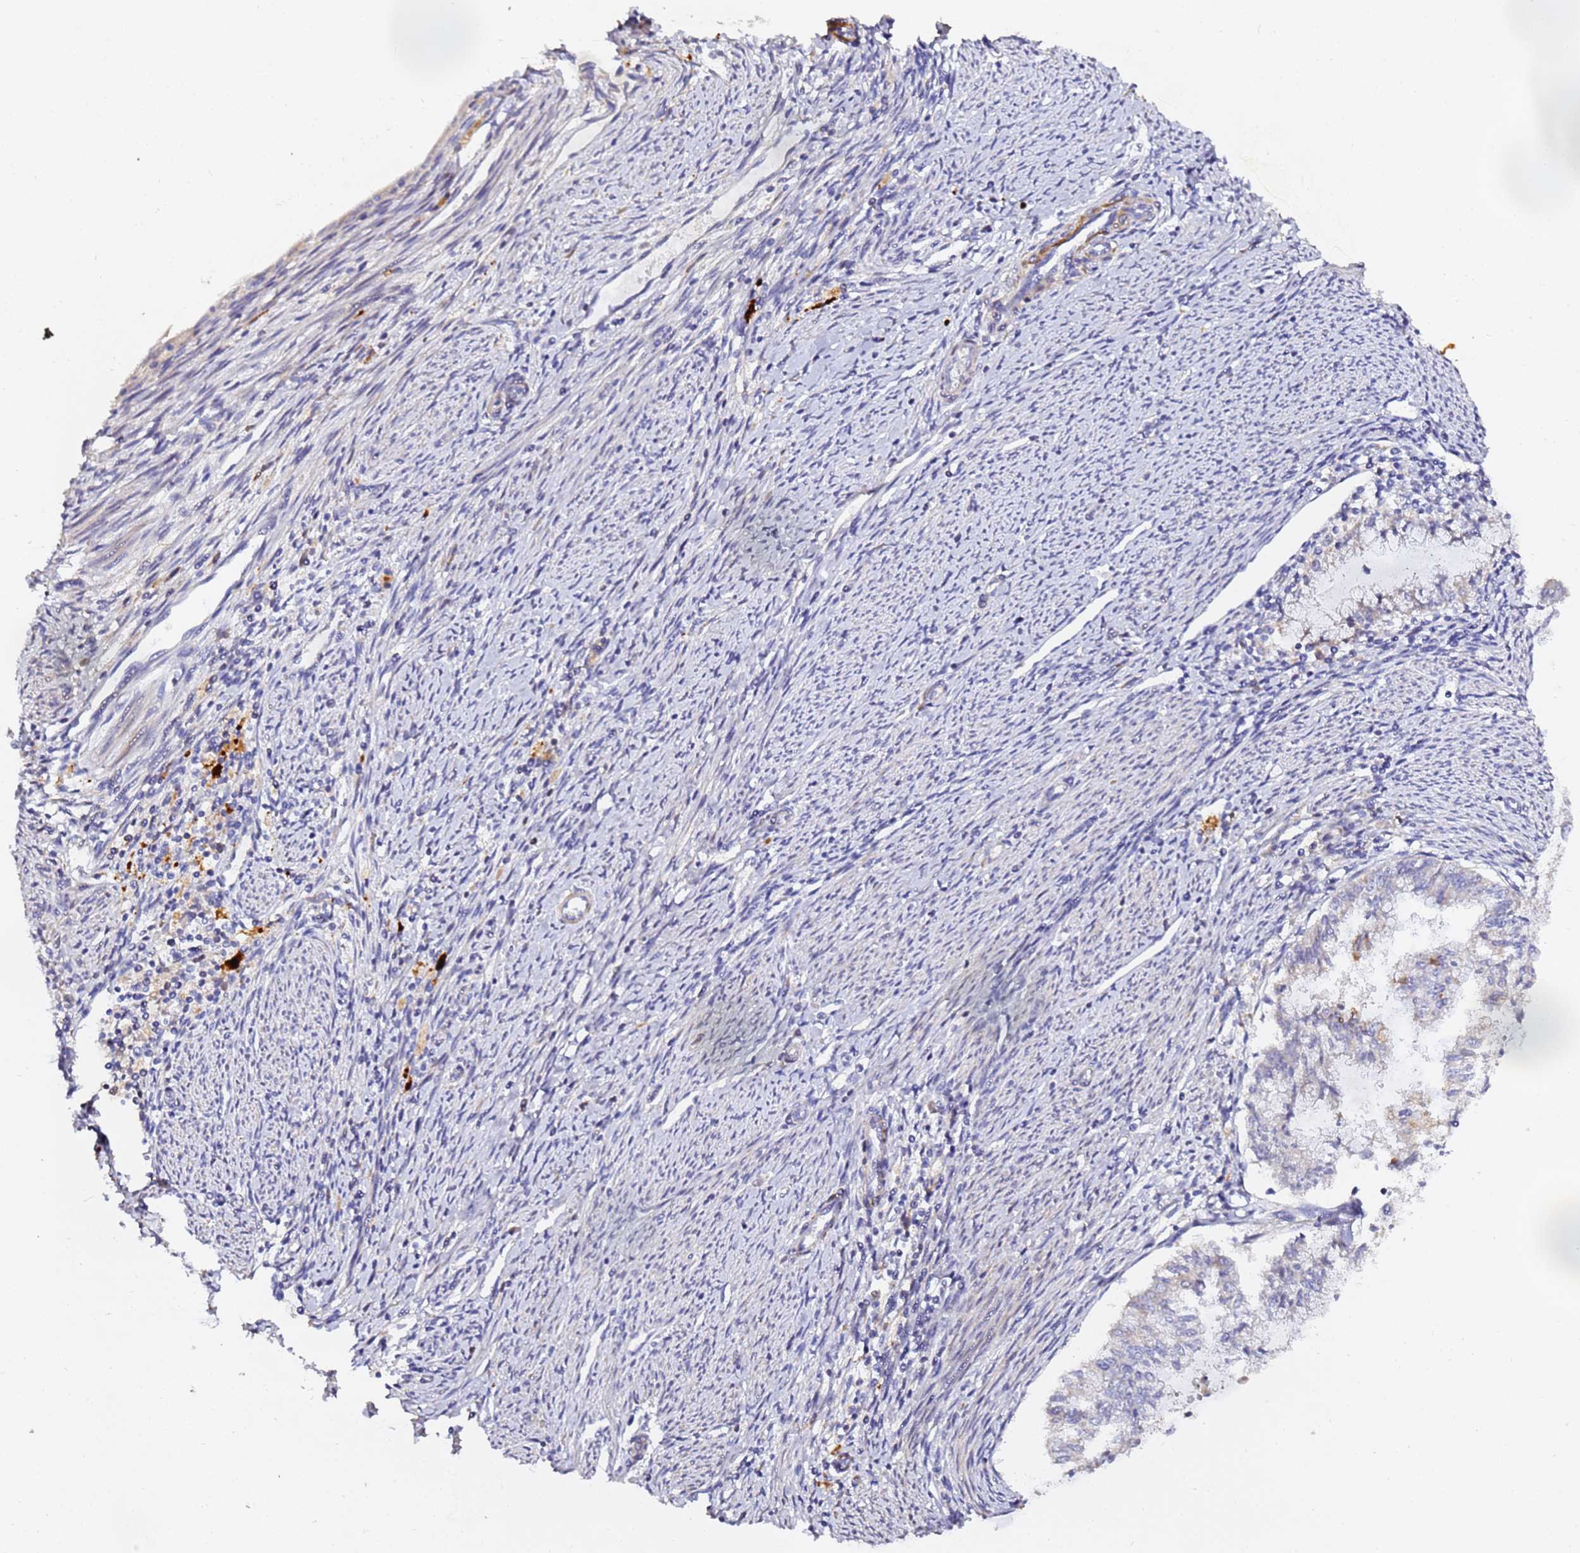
{"staining": {"intensity": "negative", "quantity": "none", "location": "none"}, "tissue": "endometrial cancer", "cell_type": "Tumor cells", "image_type": "cancer", "snomed": [{"axis": "morphology", "description": "Adenocarcinoma, NOS"}, {"axis": "topography", "description": "Endometrium"}], "caption": "High magnification brightfield microscopy of adenocarcinoma (endometrial) stained with DAB (brown) and counterstained with hematoxylin (blue): tumor cells show no significant staining.", "gene": "CFH", "patient": {"sex": "female", "age": 79}}